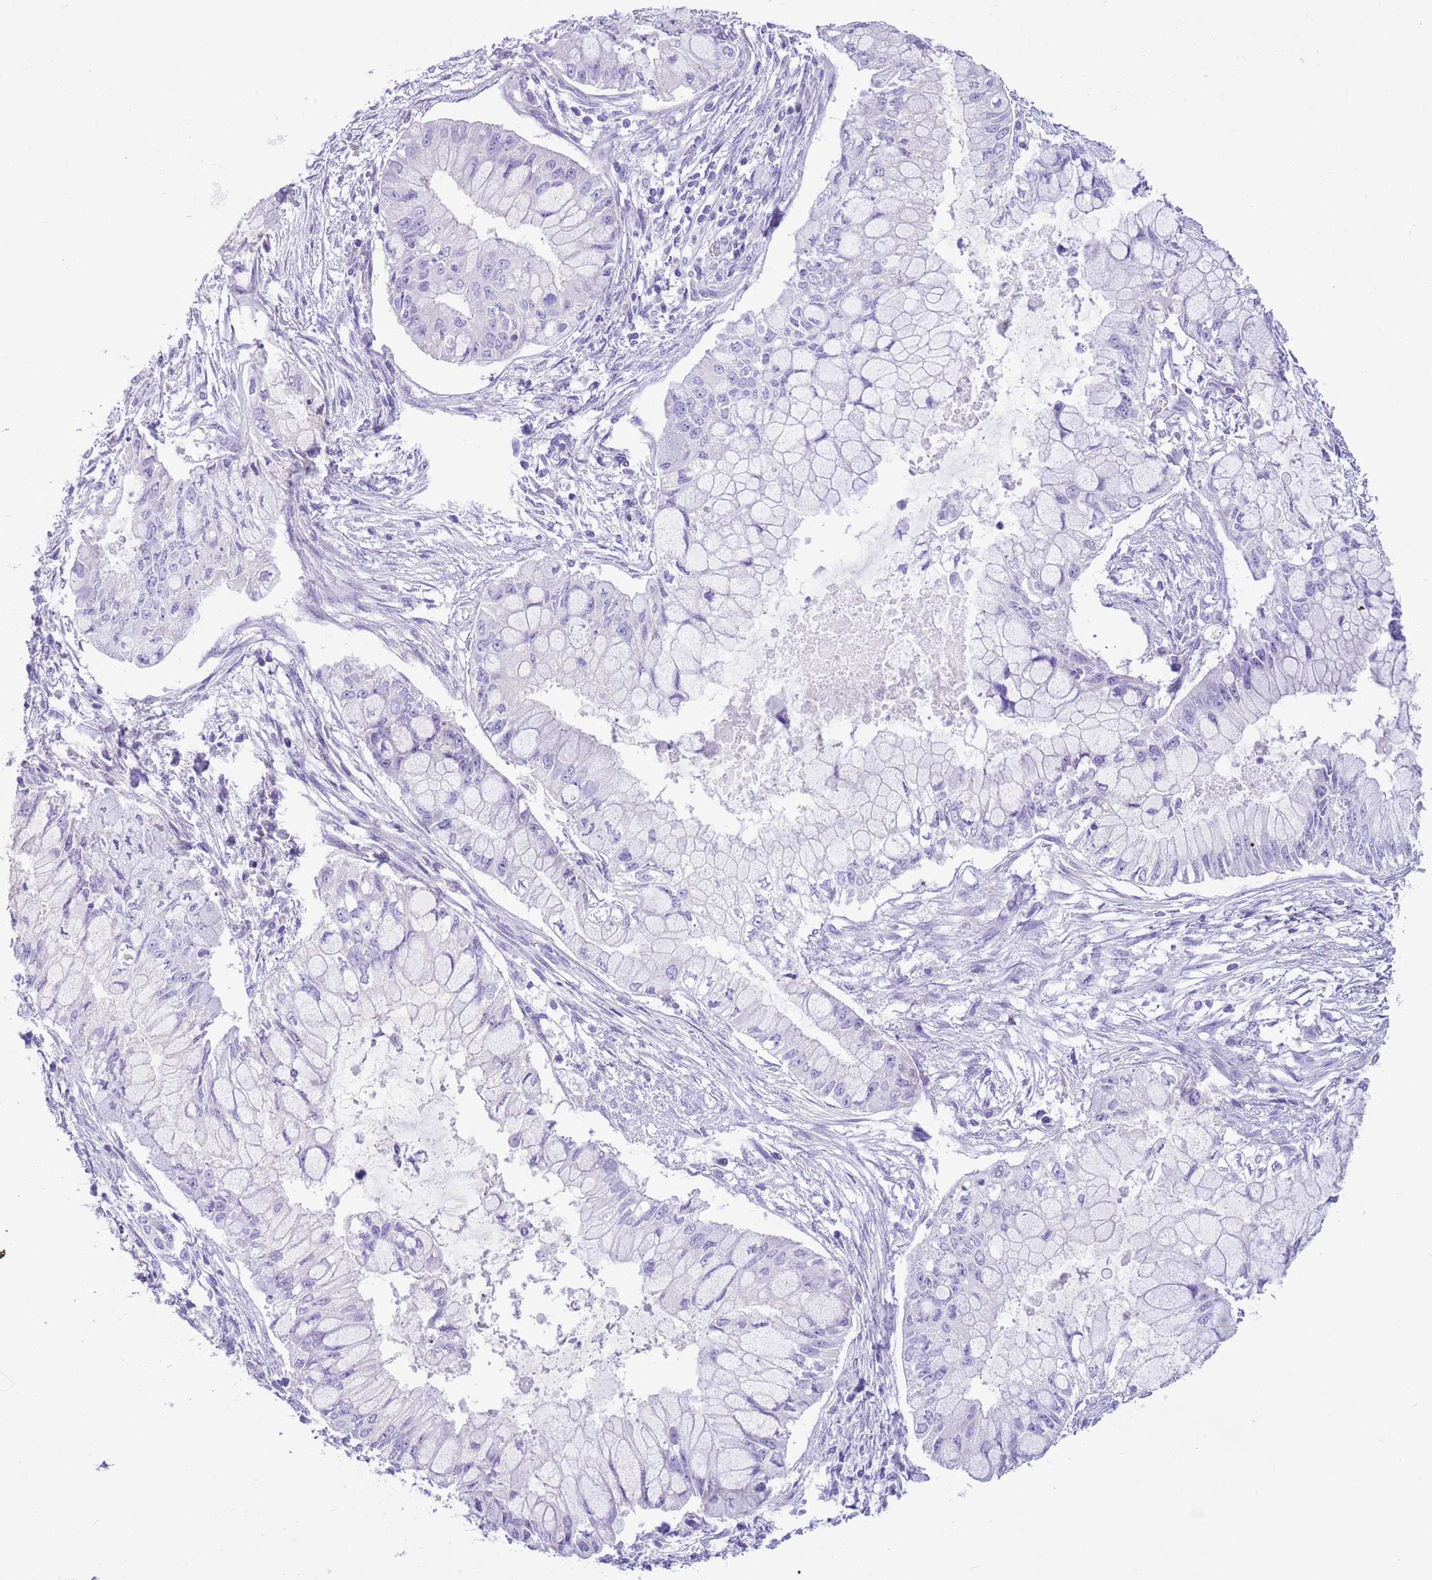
{"staining": {"intensity": "negative", "quantity": "none", "location": "none"}, "tissue": "pancreatic cancer", "cell_type": "Tumor cells", "image_type": "cancer", "snomed": [{"axis": "morphology", "description": "Adenocarcinoma, NOS"}, {"axis": "topography", "description": "Pancreas"}], "caption": "IHC image of neoplastic tissue: pancreatic cancer (adenocarcinoma) stained with DAB (3,3'-diaminobenzidine) displays no significant protein positivity in tumor cells.", "gene": "TBC1D10B", "patient": {"sex": "male", "age": 48}}